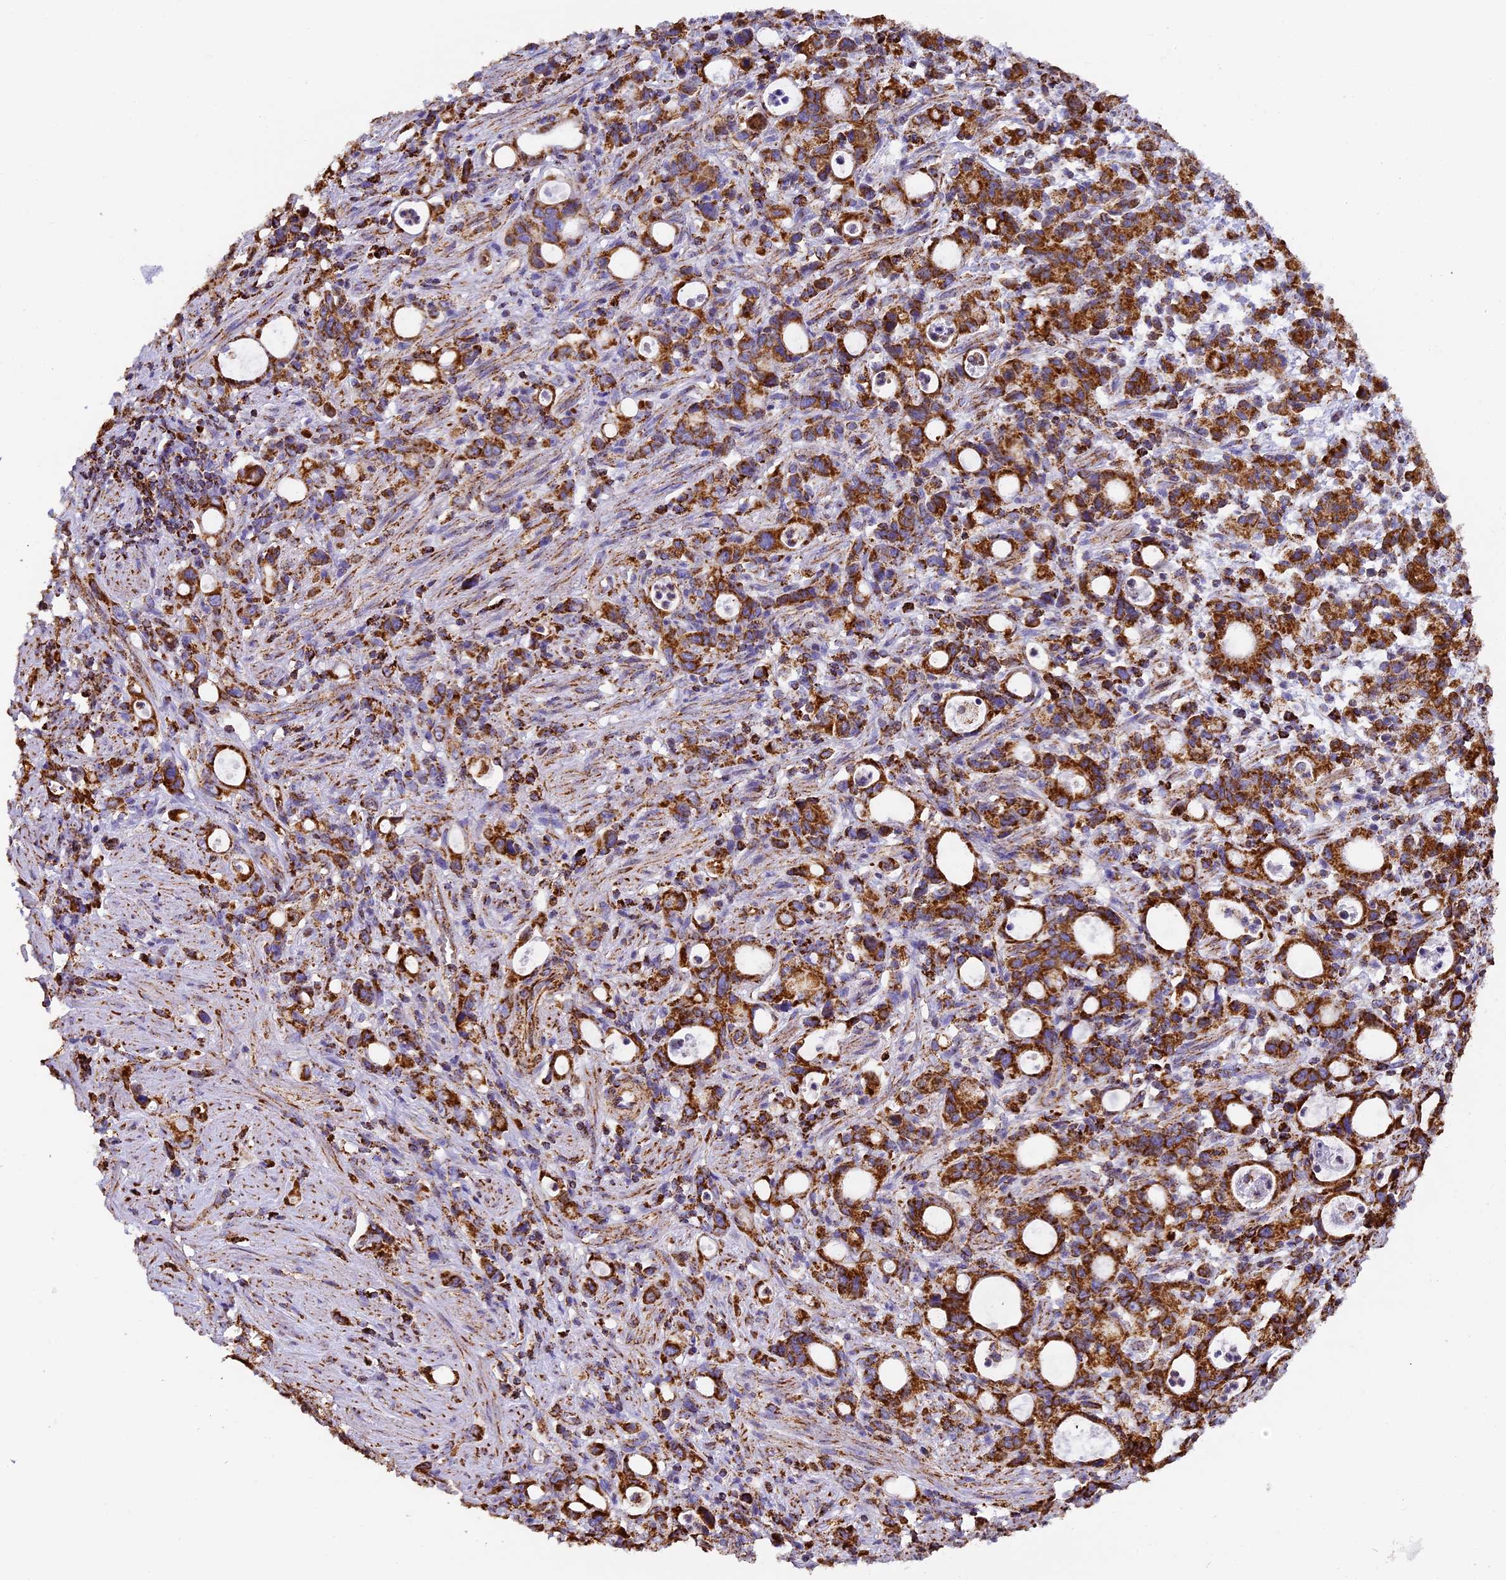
{"staining": {"intensity": "strong", "quantity": ">75%", "location": "cytoplasmic/membranous"}, "tissue": "stomach cancer", "cell_type": "Tumor cells", "image_type": "cancer", "snomed": [{"axis": "morphology", "description": "Adenocarcinoma, NOS"}, {"axis": "topography", "description": "Stomach, lower"}], "caption": "Stomach cancer stained with a protein marker displays strong staining in tumor cells.", "gene": "STK17A", "patient": {"sex": "female", "age": 43}}